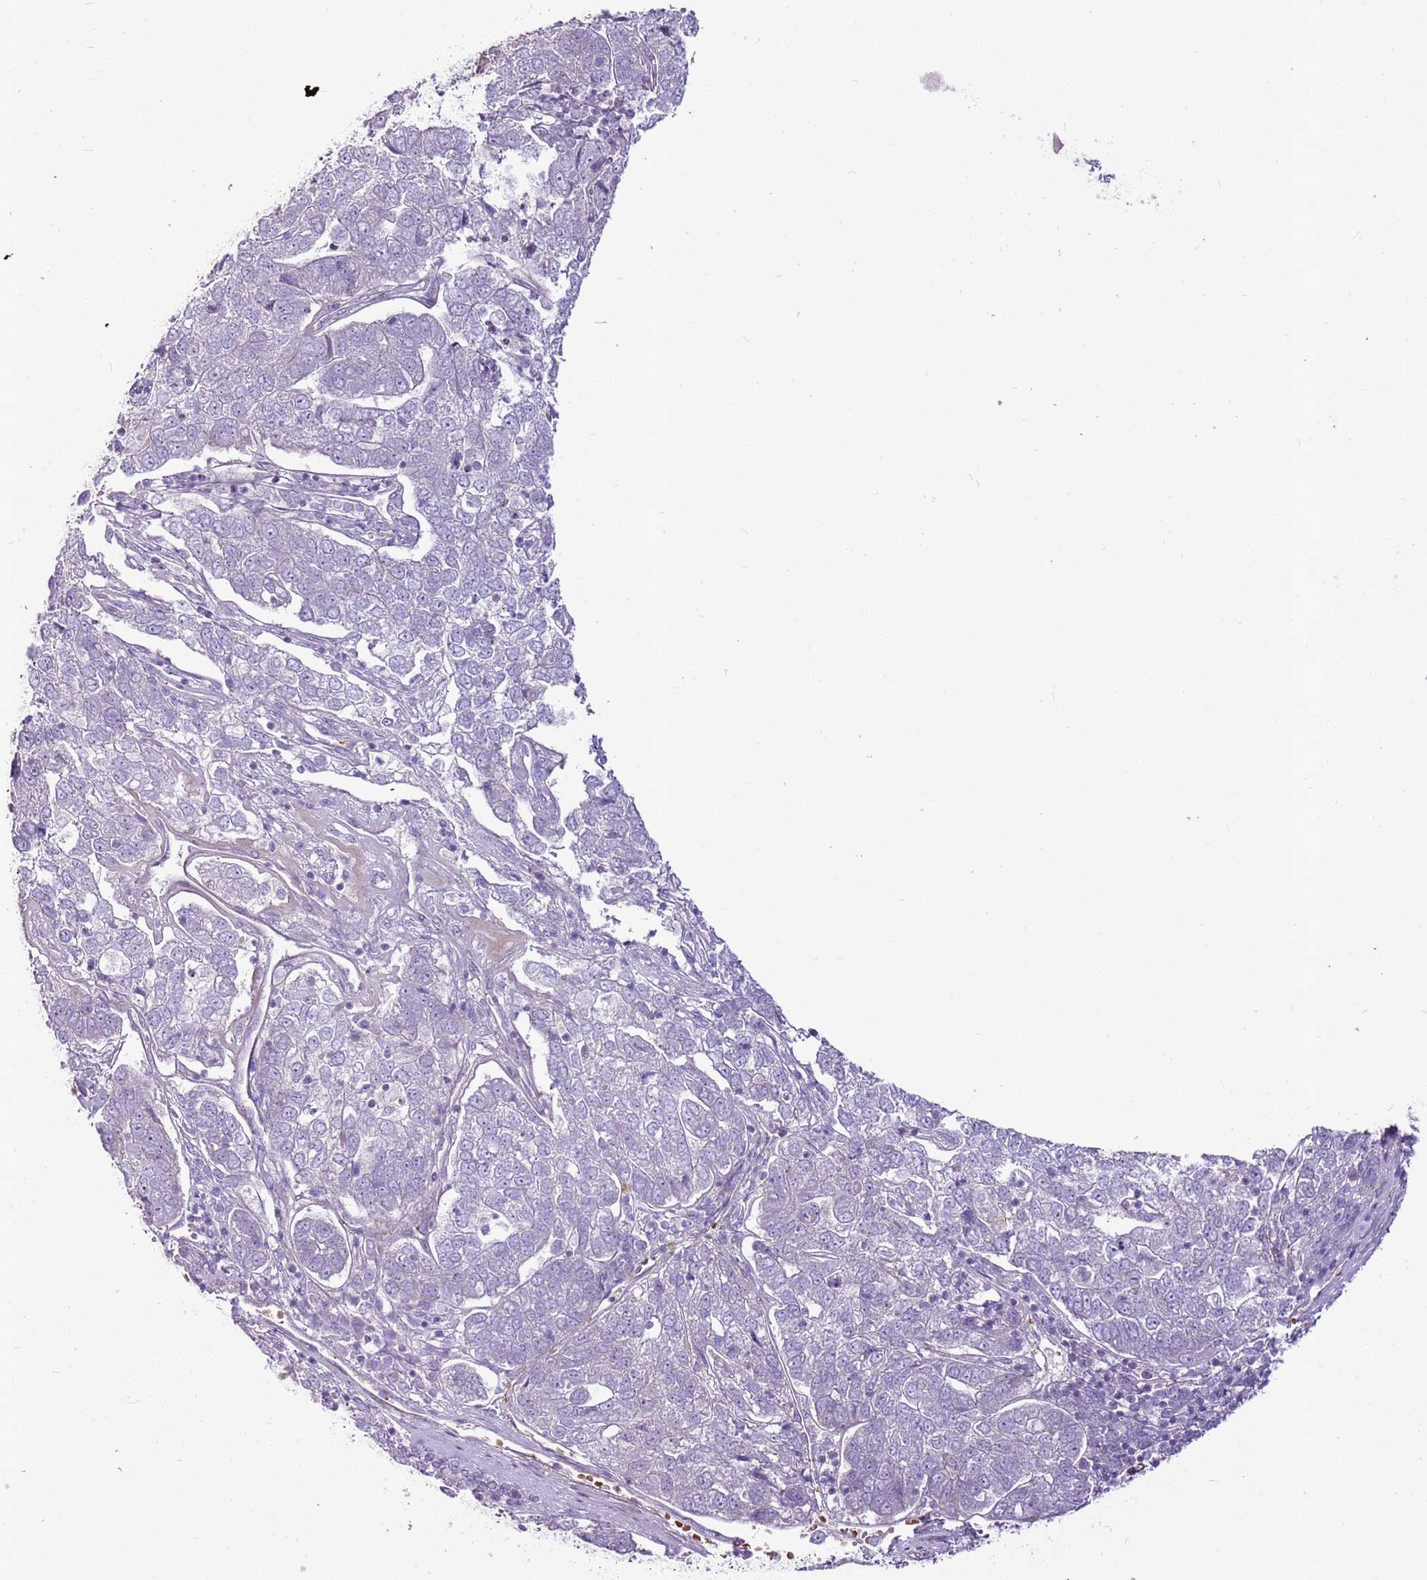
{"staining": {"intensity": "negative", "quantity": "none", "location": "none"}, "tissue": "pancreatic cancer", "cell_type": "Tumor cells", "image_type": "cancer", "snomed": [{"axis": "morphology", "description": "Adenocarcinoma, NOS"}, {"axis": "topography", "description": "Pancreas"}], "caption": "The micrograph shows no staining of tumor cells in pancreatic adenocarcinoma.", "gene": "CHAC2", "patient": {"sex": "female", "age": 61}}